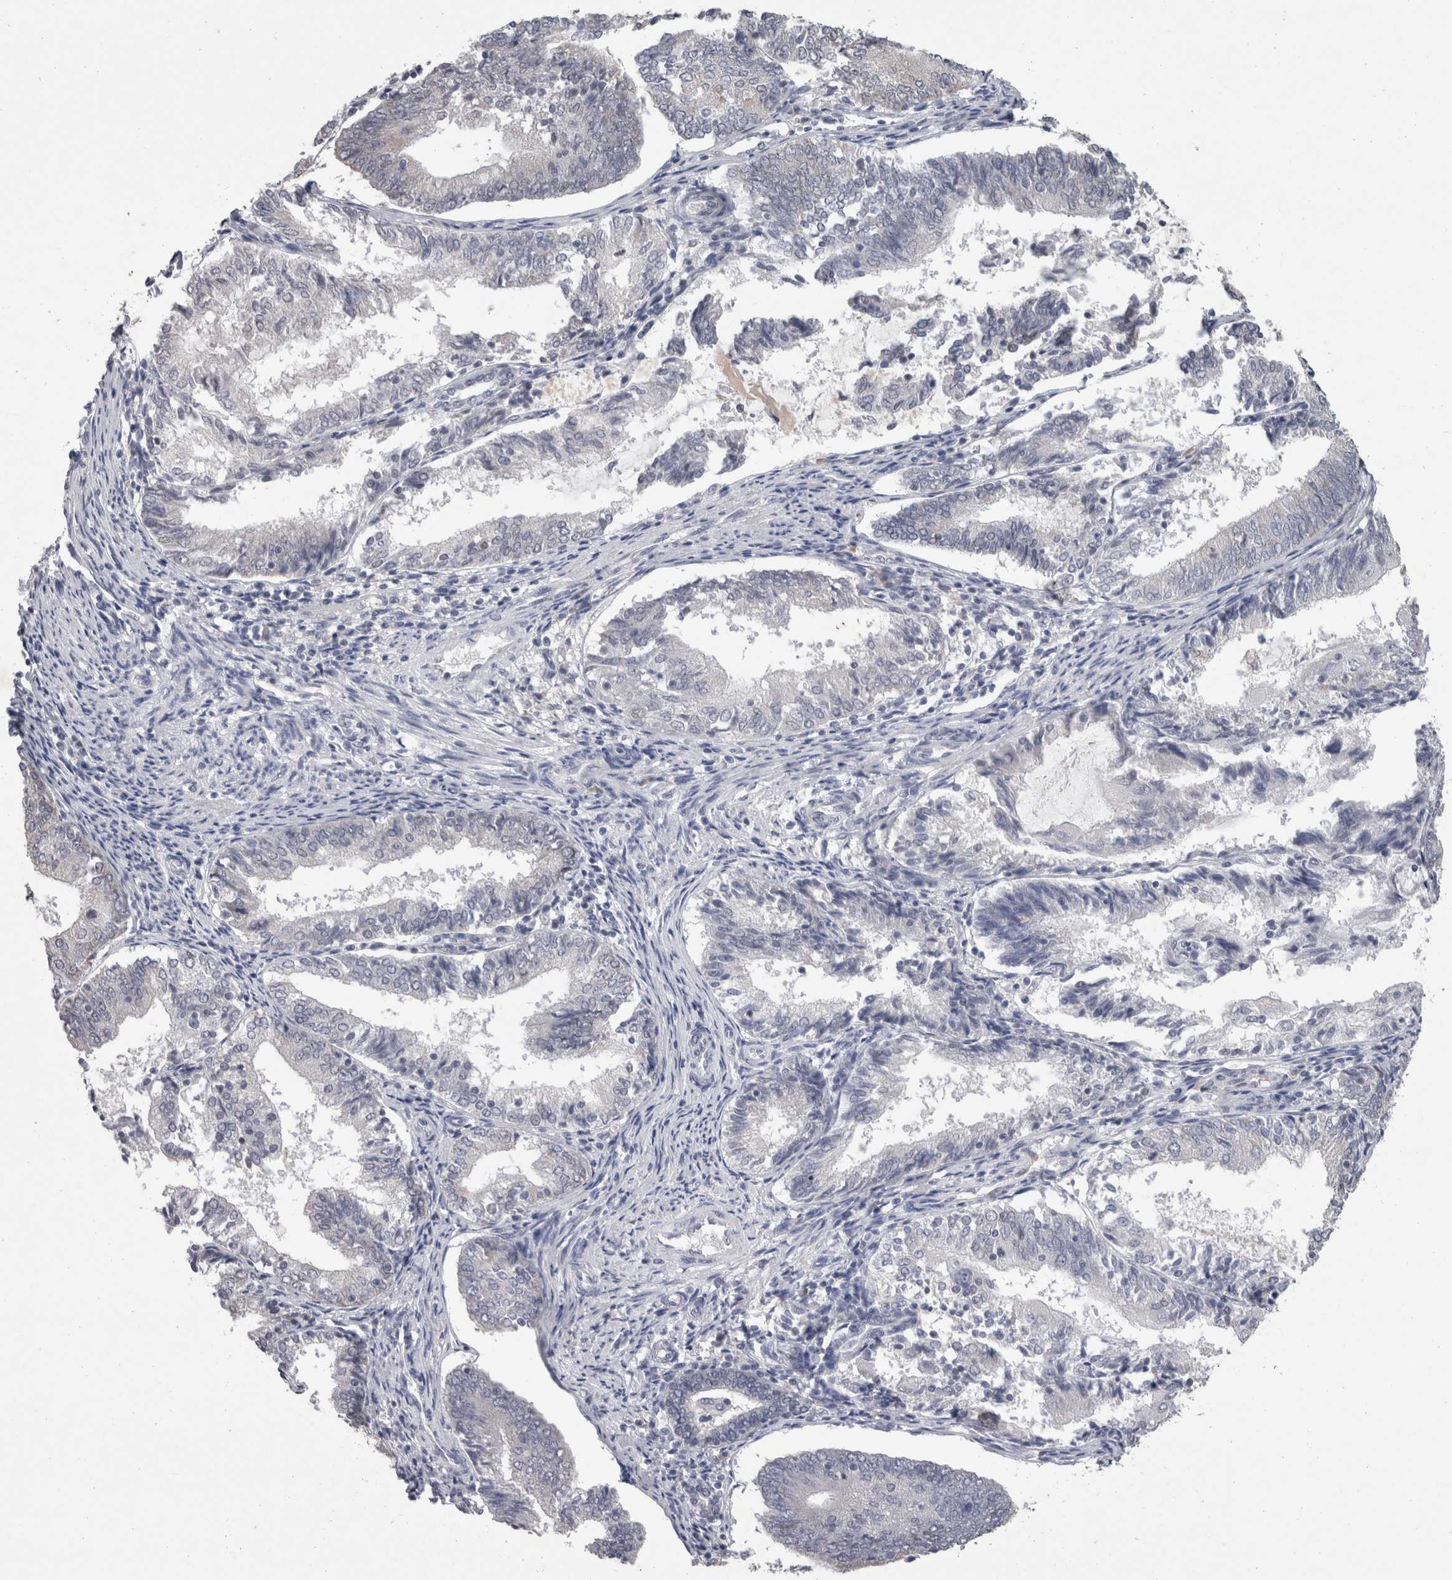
{"staining": {"intensity": "negative", "quantity": "none", "location": "none"}, "tissue": "endometrial cancer", "cell_type": "Tumor cells", "image_type": "cancer", "snomed": [{"axis": "morphology", "description": "Adenocarcinoma, NOS"}, {"axis": "topography", "description": "Endometrium"}], "caption": "Immunohistochemical staining of adenocarcinoma (endometrial) shows no significant positivity in tumor cells.", "gene": "DDX17", "patient": {"sex": "female", "age": 81}}